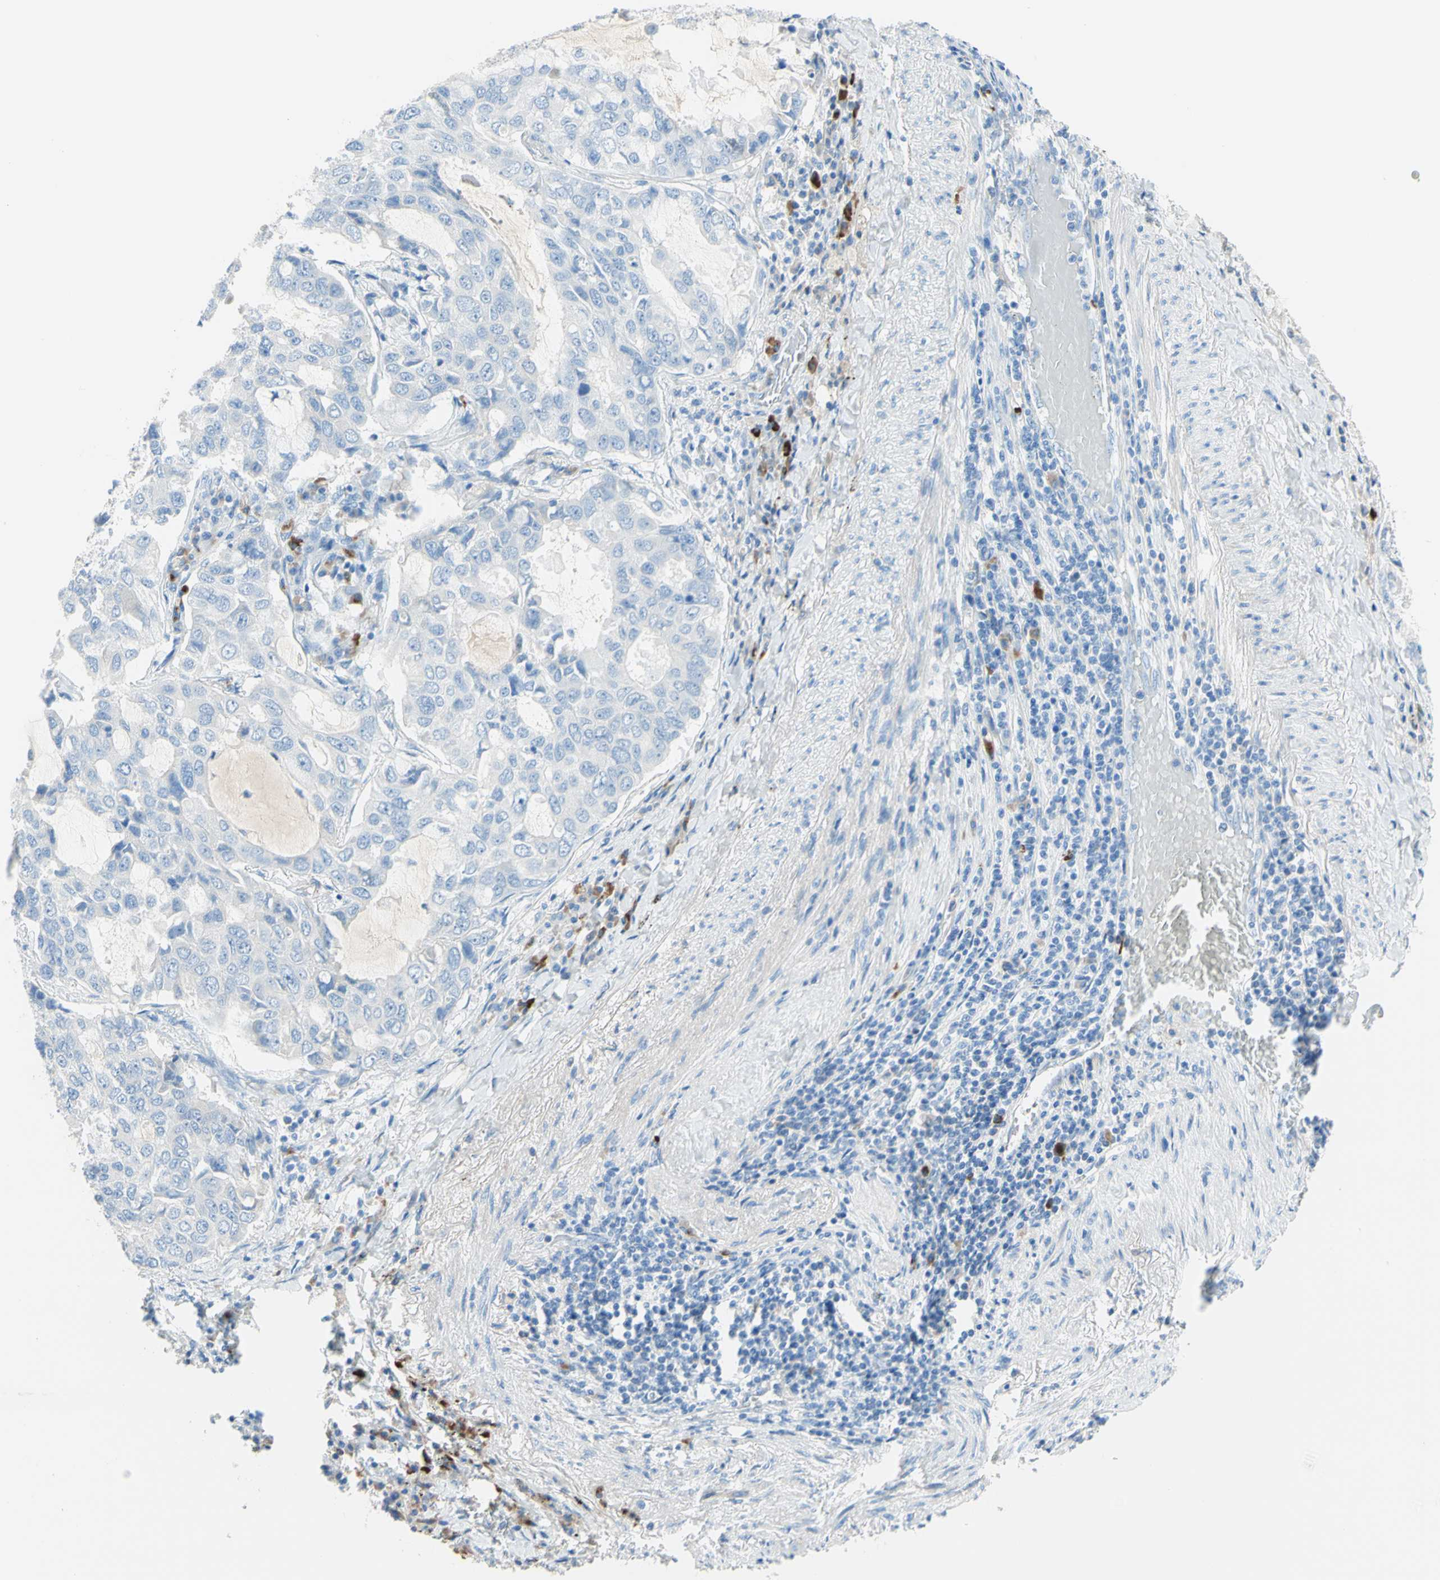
{"staining": {"intensity": "negative", "quantity": "none", "location": "none"}, "tissue": "lung cancer", "cell_type": "Tumor cells", "image_type": "cancer", "snomed": [{"axis": "morphology", "description": "Adenocarcinoma, NOS"}, {"axis": "topography", "description": "Lung"}], "caption": "There is no significant staining in tumor cells of adenocarcinoma (lung).", "gene": "IL6ST", "patient": {"sex": "male", "age": 64}}